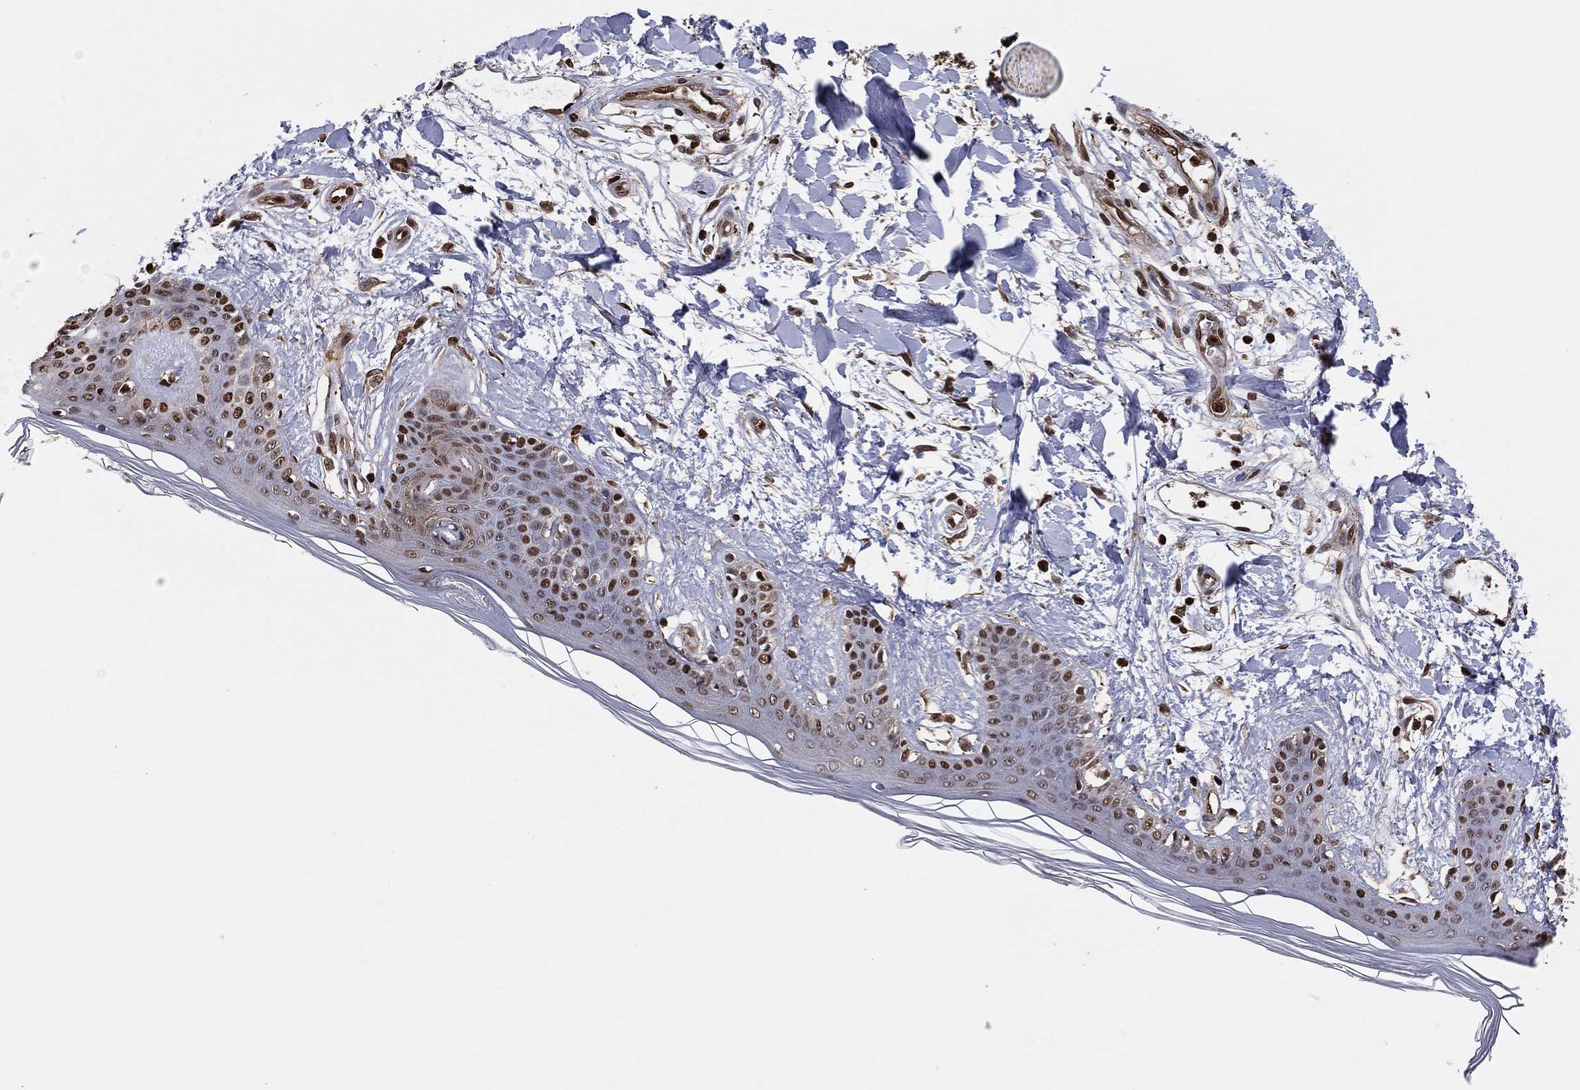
{"staining": {"intensity": "strong", "quantity": ">75%", "location": "nuclear"}, "tissue": "skin", "cell_type": "Fibroblasts", "image_type": "normal", "snomed": [{"axis": "morphology", "description": "Normal tissue, NOS"}, {"axis": "morphology", "description": "Malignant melanoma, NOS"}, {"axis": "topography", "description": "Skin"}], "caption": "Brown immunohistochemical staining in benign human skin reveals strong nuclear positivity in about >75% of fibroblasts.", "gene": "GAPDH", "patient": {"sex": "female", "age": 34}}